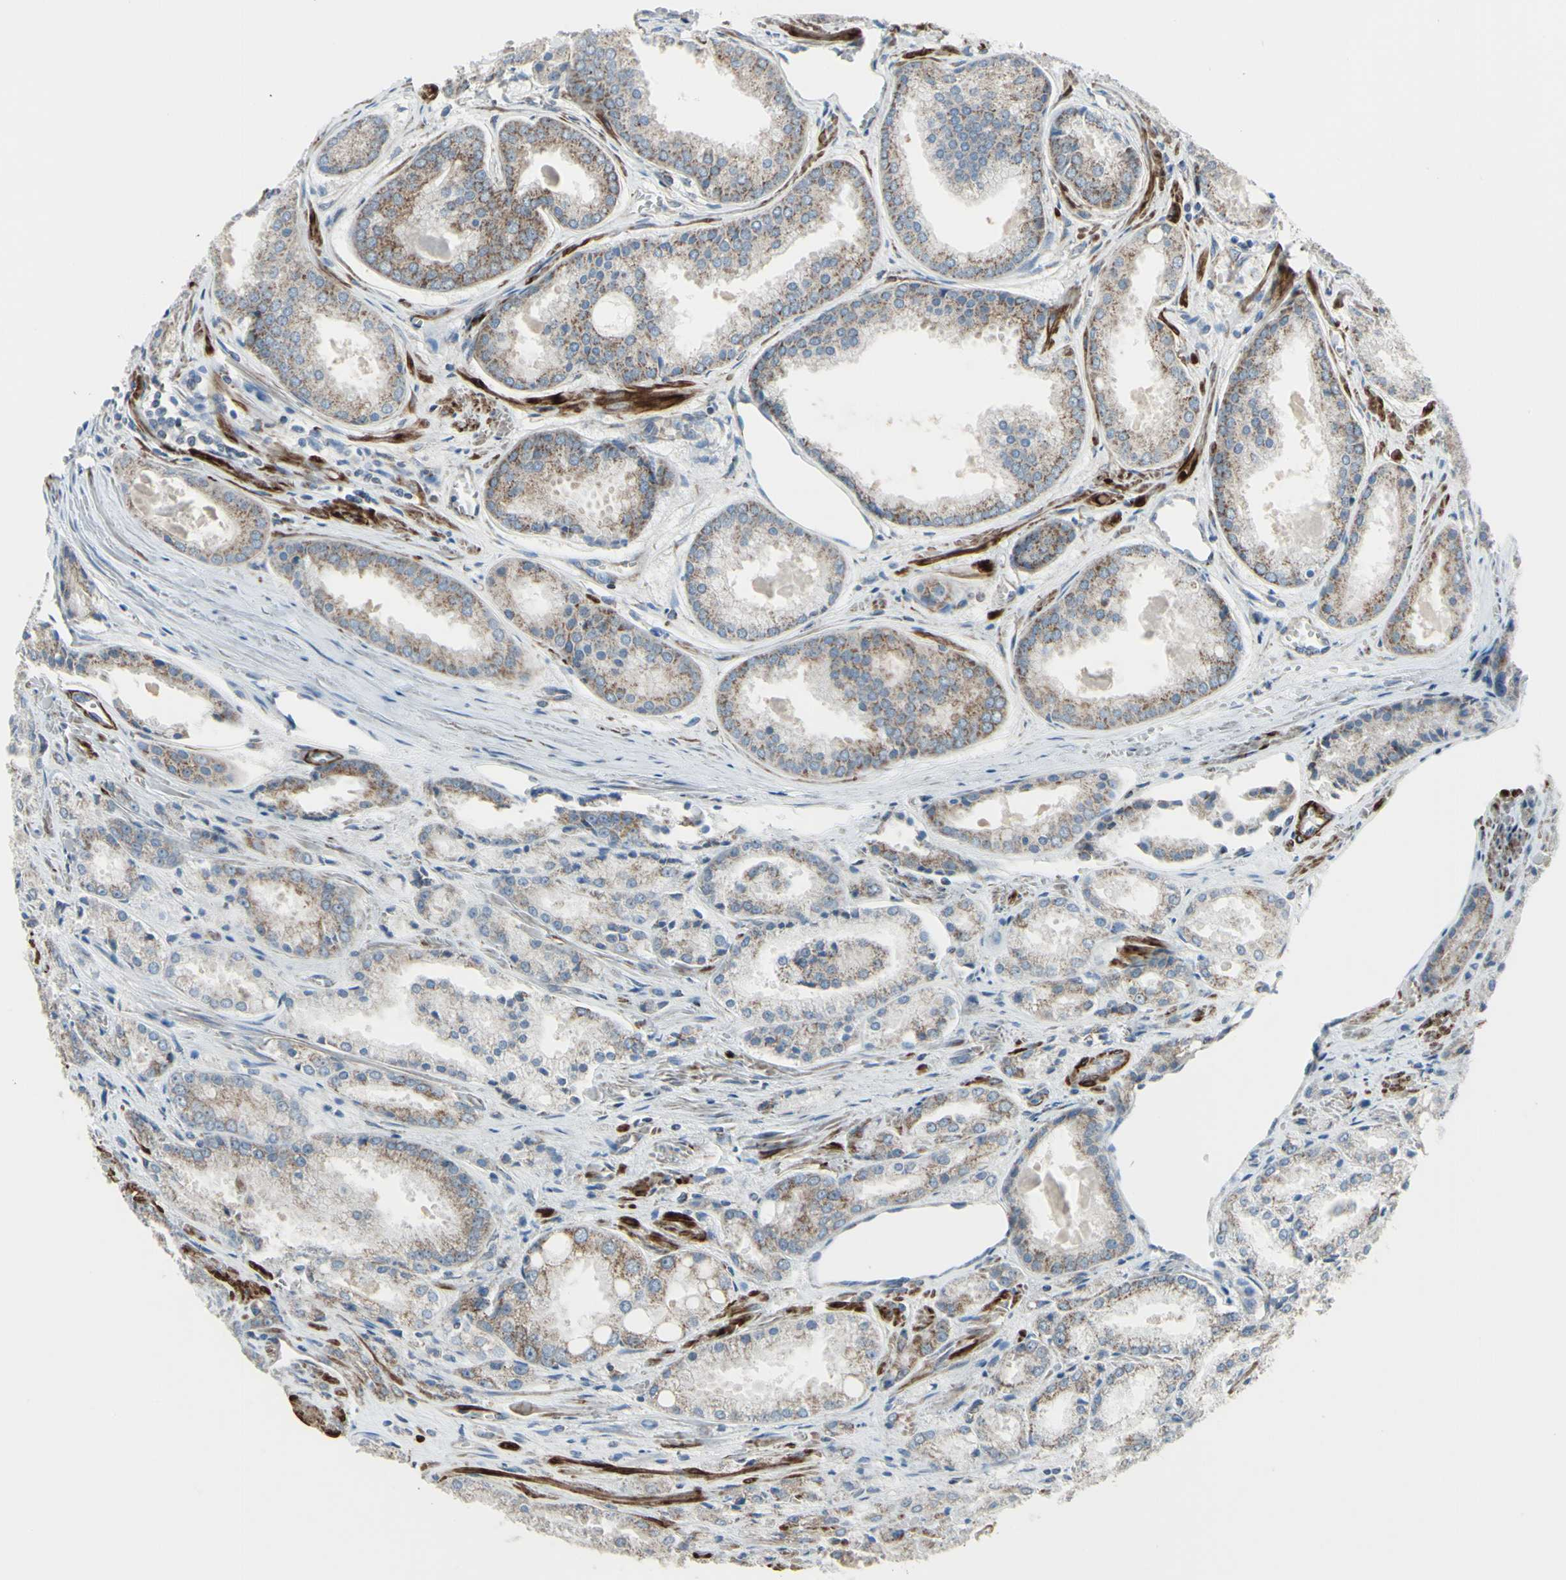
{"staining": {"intensity": "weak", "quantity": "25%-75%", "location": "cytoplasmic/membranous"}, "tissue": "prostate cancer", "cell_type": "Tumor cells", "image_type": "cancer", "snomed": [{"axis": "morphology", "description": "Adenocarcinoma, Low grade"}, {"axis": "topography", "description": "Prostate"}], "caption": "Immunohistochemistry (DAB (3,3'-diaminobenzidine)) staining of human prostate cancer displays weak cytoplasmic/membranous protein expression in about 25%-75% of tumor cells. The protein of interest is shown in brown color, while the nuclei are stained blue.", "gene": "FAM171B", "patient": {"sex": "male", "age": 64}}